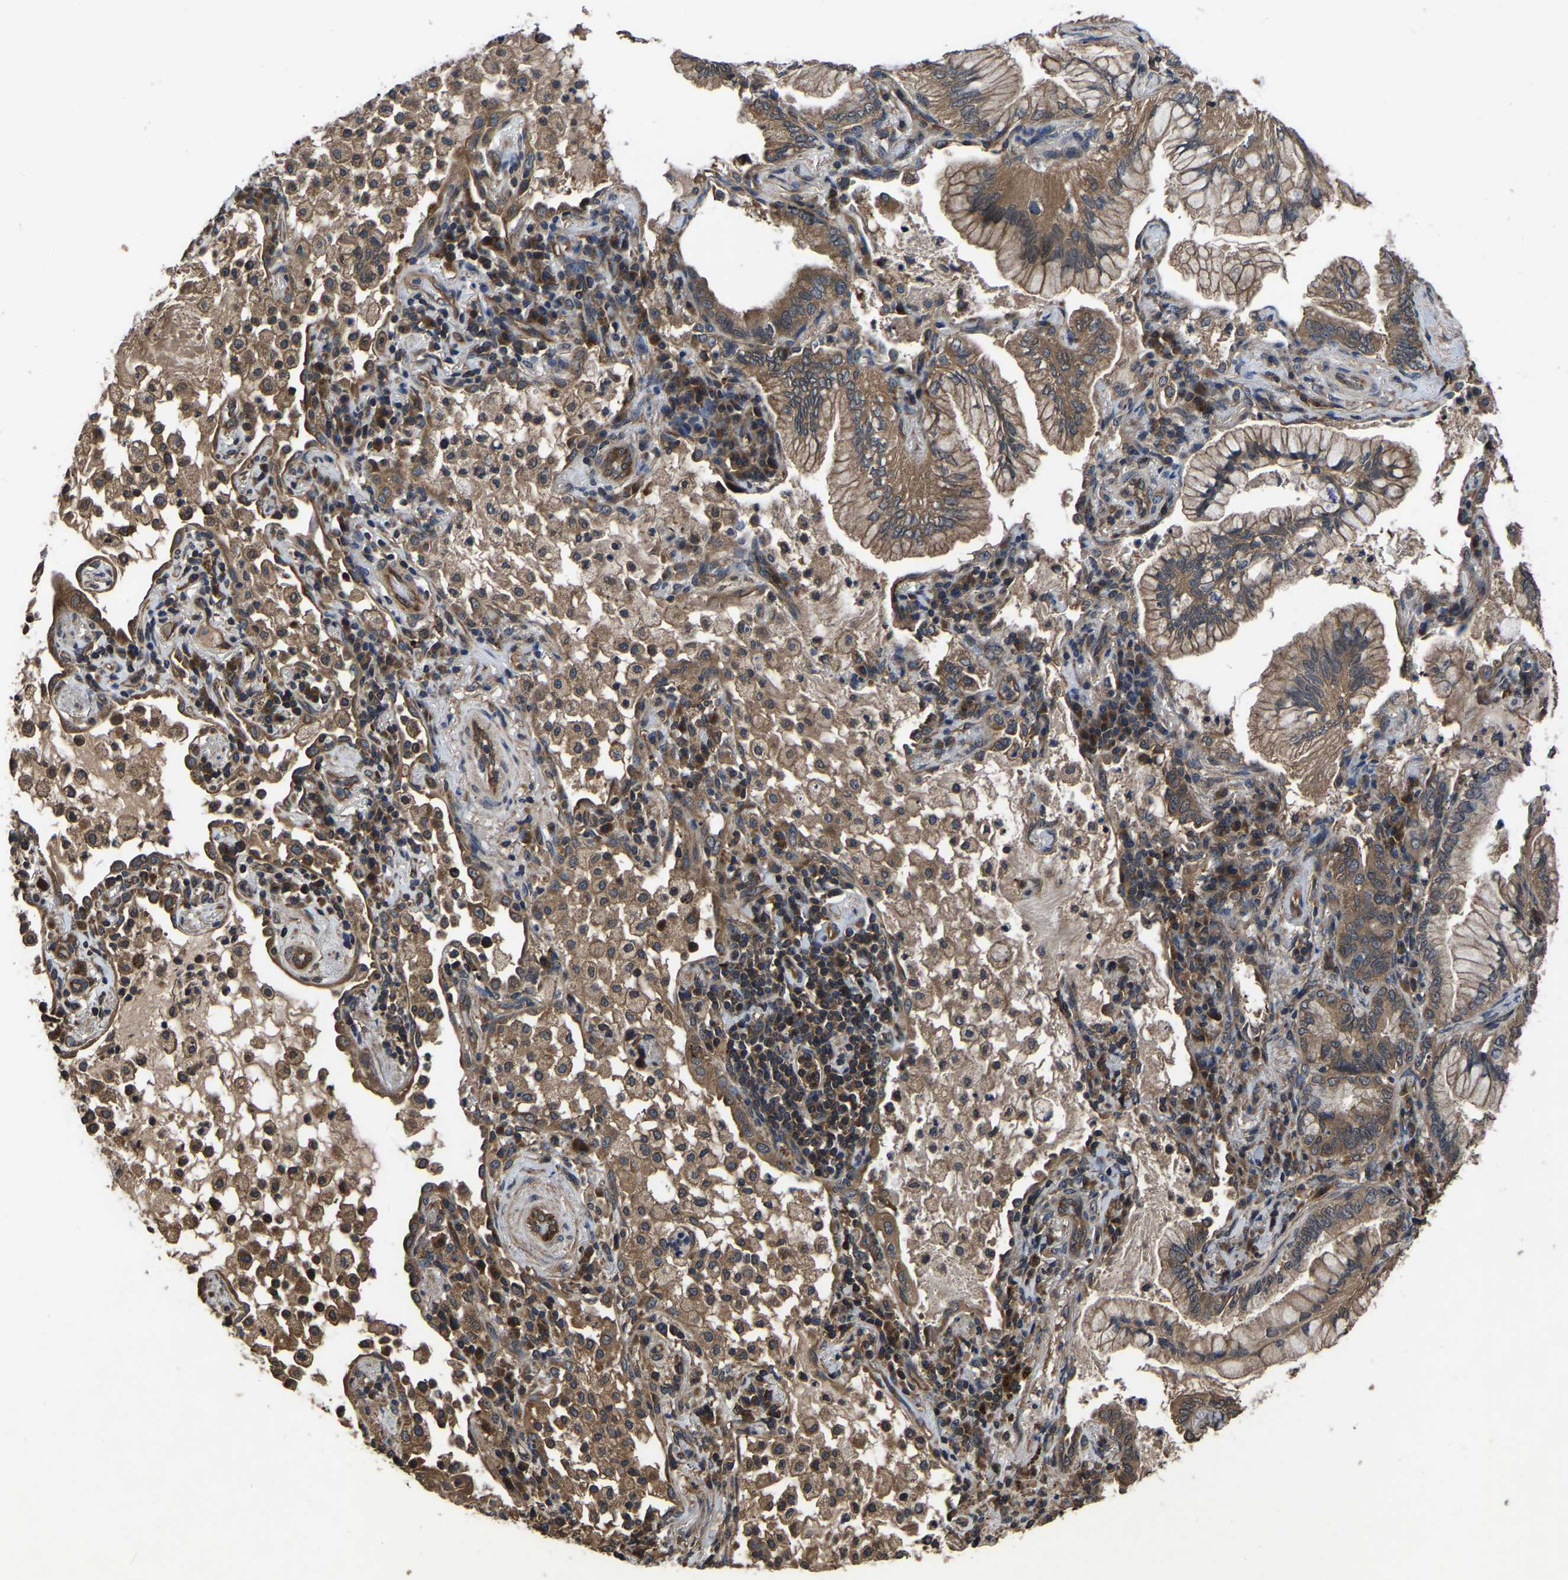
{"staining": {"intensity": "moderate", "quantity": ">75%", "location": "cytoplasmic/membranous"}, "tissue": "lung cancer", "cell_type": "Tumor cells", "image_type": "cancer", "snomed": [{"axis": "morphology", "description": "Adenocarcinoma, NOS"}, {"axis": "topography", "description": "Lung"}], "caption": "The immunohistochemical stain shows moderate cytoplasmic/membranous staining in tumor cells of lung cancer tissue.", "gene": "CRYZL1", "patient": {"sex": "female", "age": 70}}